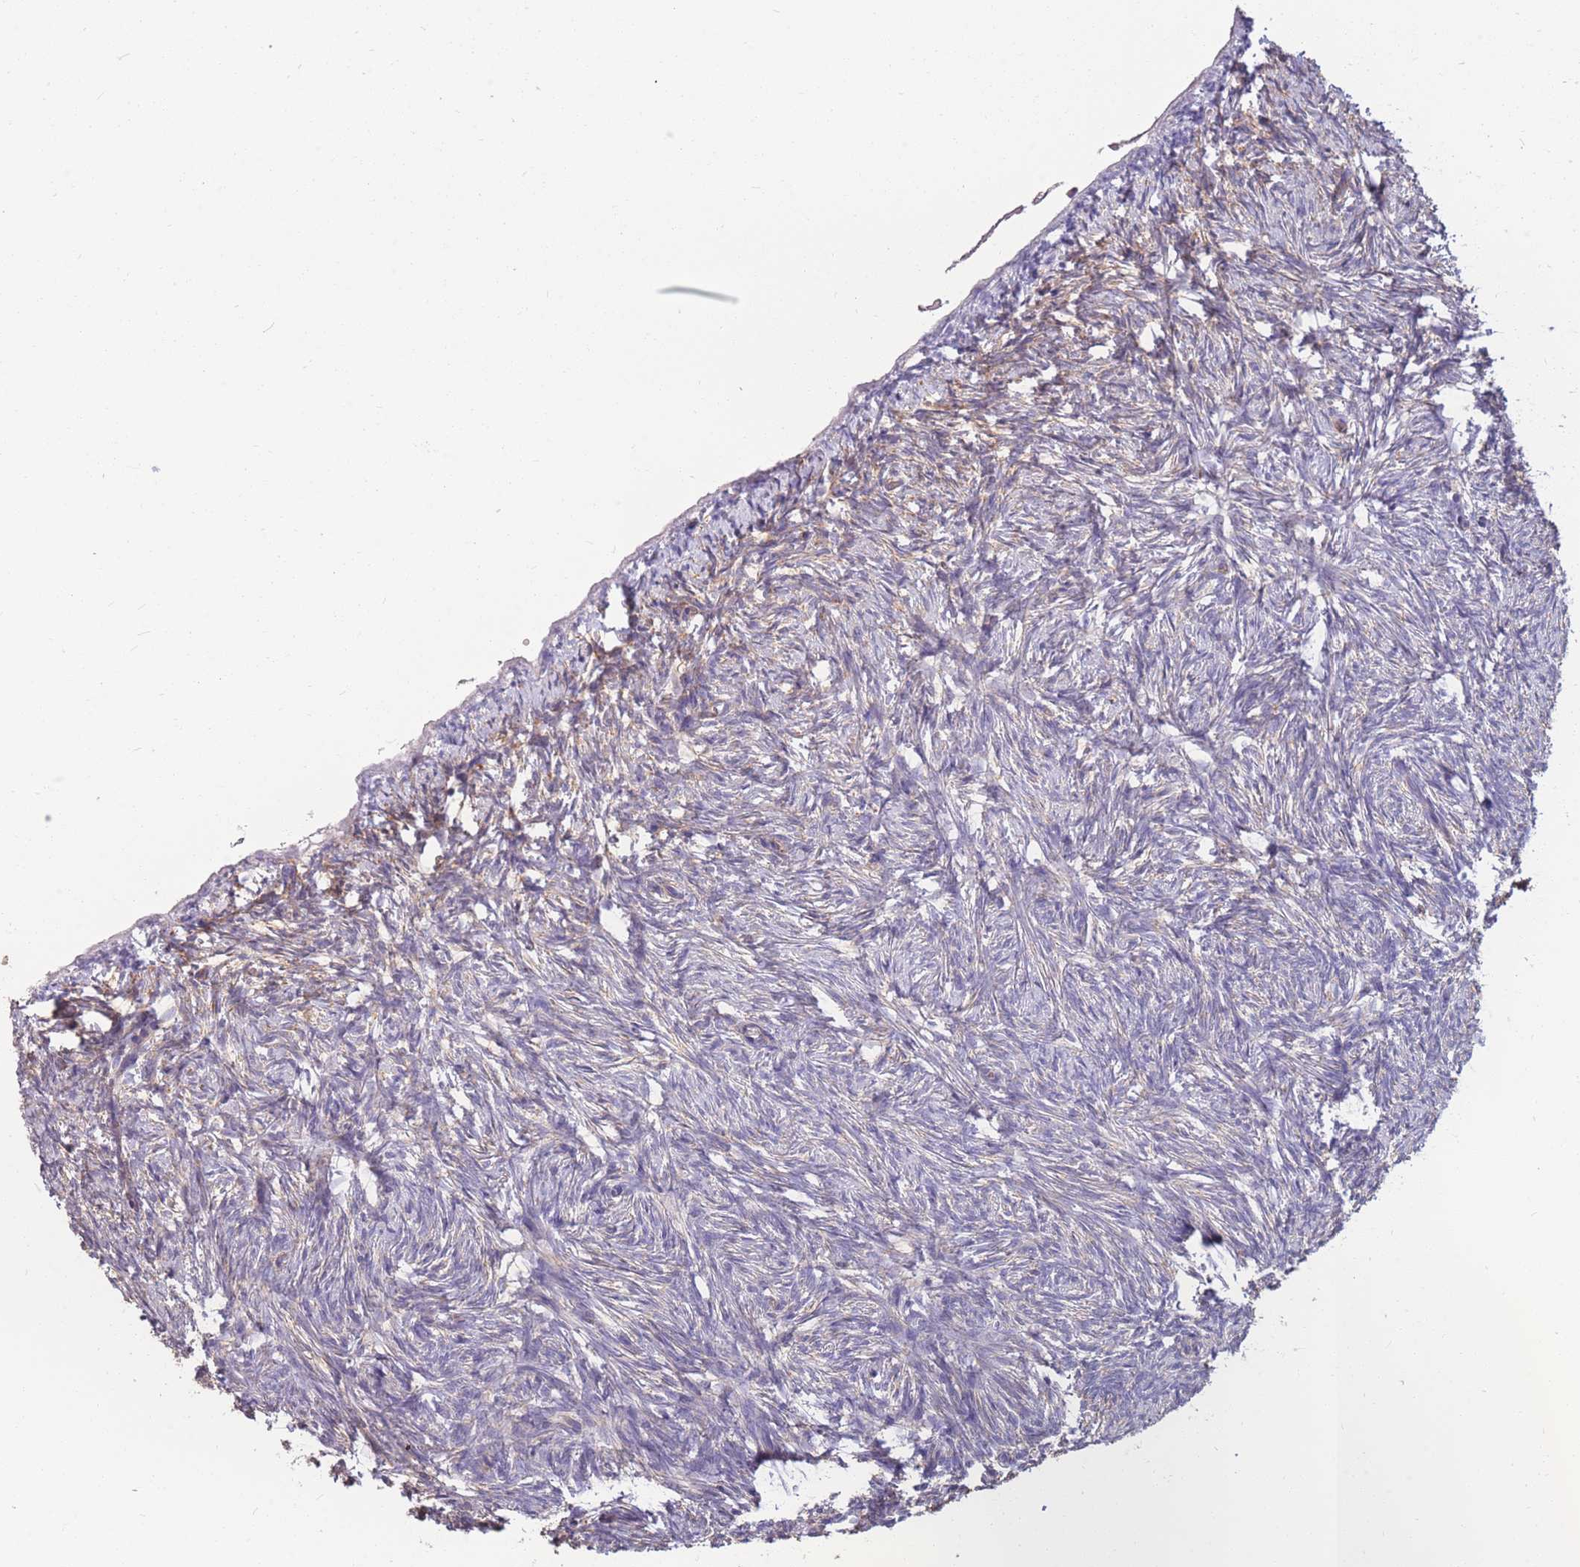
{"staining": {"intensity": "negative", "quantity": "none", "location": "none"}, "tissue": "ovary", "cell_type": "Follicle cells", "image_type": "normal", "snomed": [{"axis": "morphology", "description": "Normal tissue, NOS"}, {"axis": "topography", "description": "Ovary"}], "caption": "High magnification brightfield microscopy of normal ovary stained with DAB (3,3'-diaminobenzidine) (brown) and counterstained with hematoxylin (blue): follicle cells show no significant expression. The staining is performed using DAB (3,3'-diaminobenzidine) brown chromogen with nuclei counter-stained in using hematoxylin.", "gene": "MRPS9", "patient": {"sex": "female", "age": 51}}